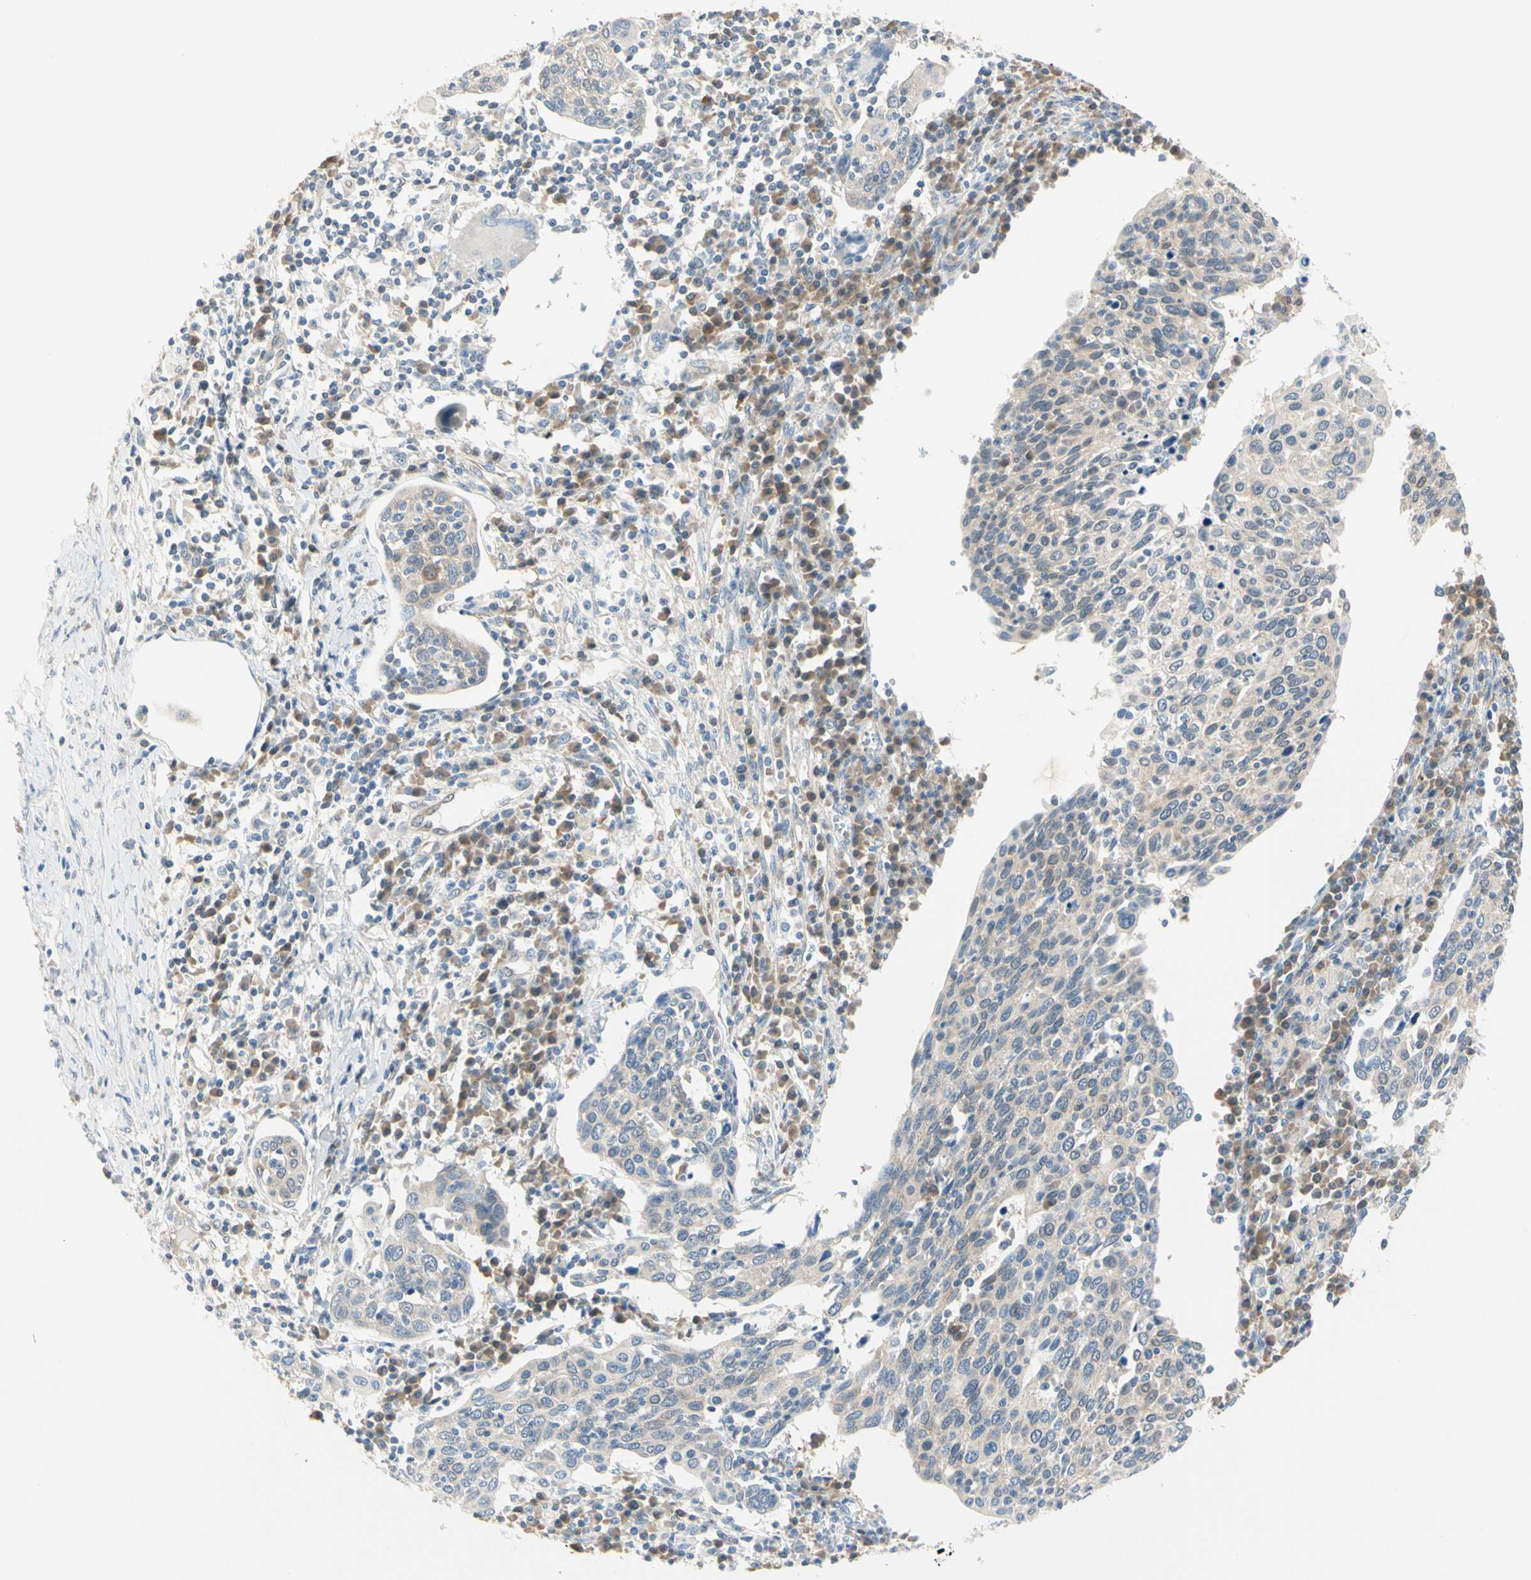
{"staining": {"intensity": "weak", "quantity": ">75%", "location": "cytoplasmic/membranous"}, "tissue": "cervical cancer", "cell_type": "Tumor cells", "image_type": "cancer", "snomed": [{"axis": "morphology", "description": "Squamous cell carcinoma, NOS"}, {"axis": "topography", "description": "Cervix"}], "caption": "Cervical squamous cell carcinoma tissue reveals weak cytoplasmic/membranous positivity in about >75% of tumor cells Immunohistochemistry (ihc) stains the protein in brown and the nuclei are stained blue.", "gene": "MPI", "patient": {"sex": "female", "age": 40}}